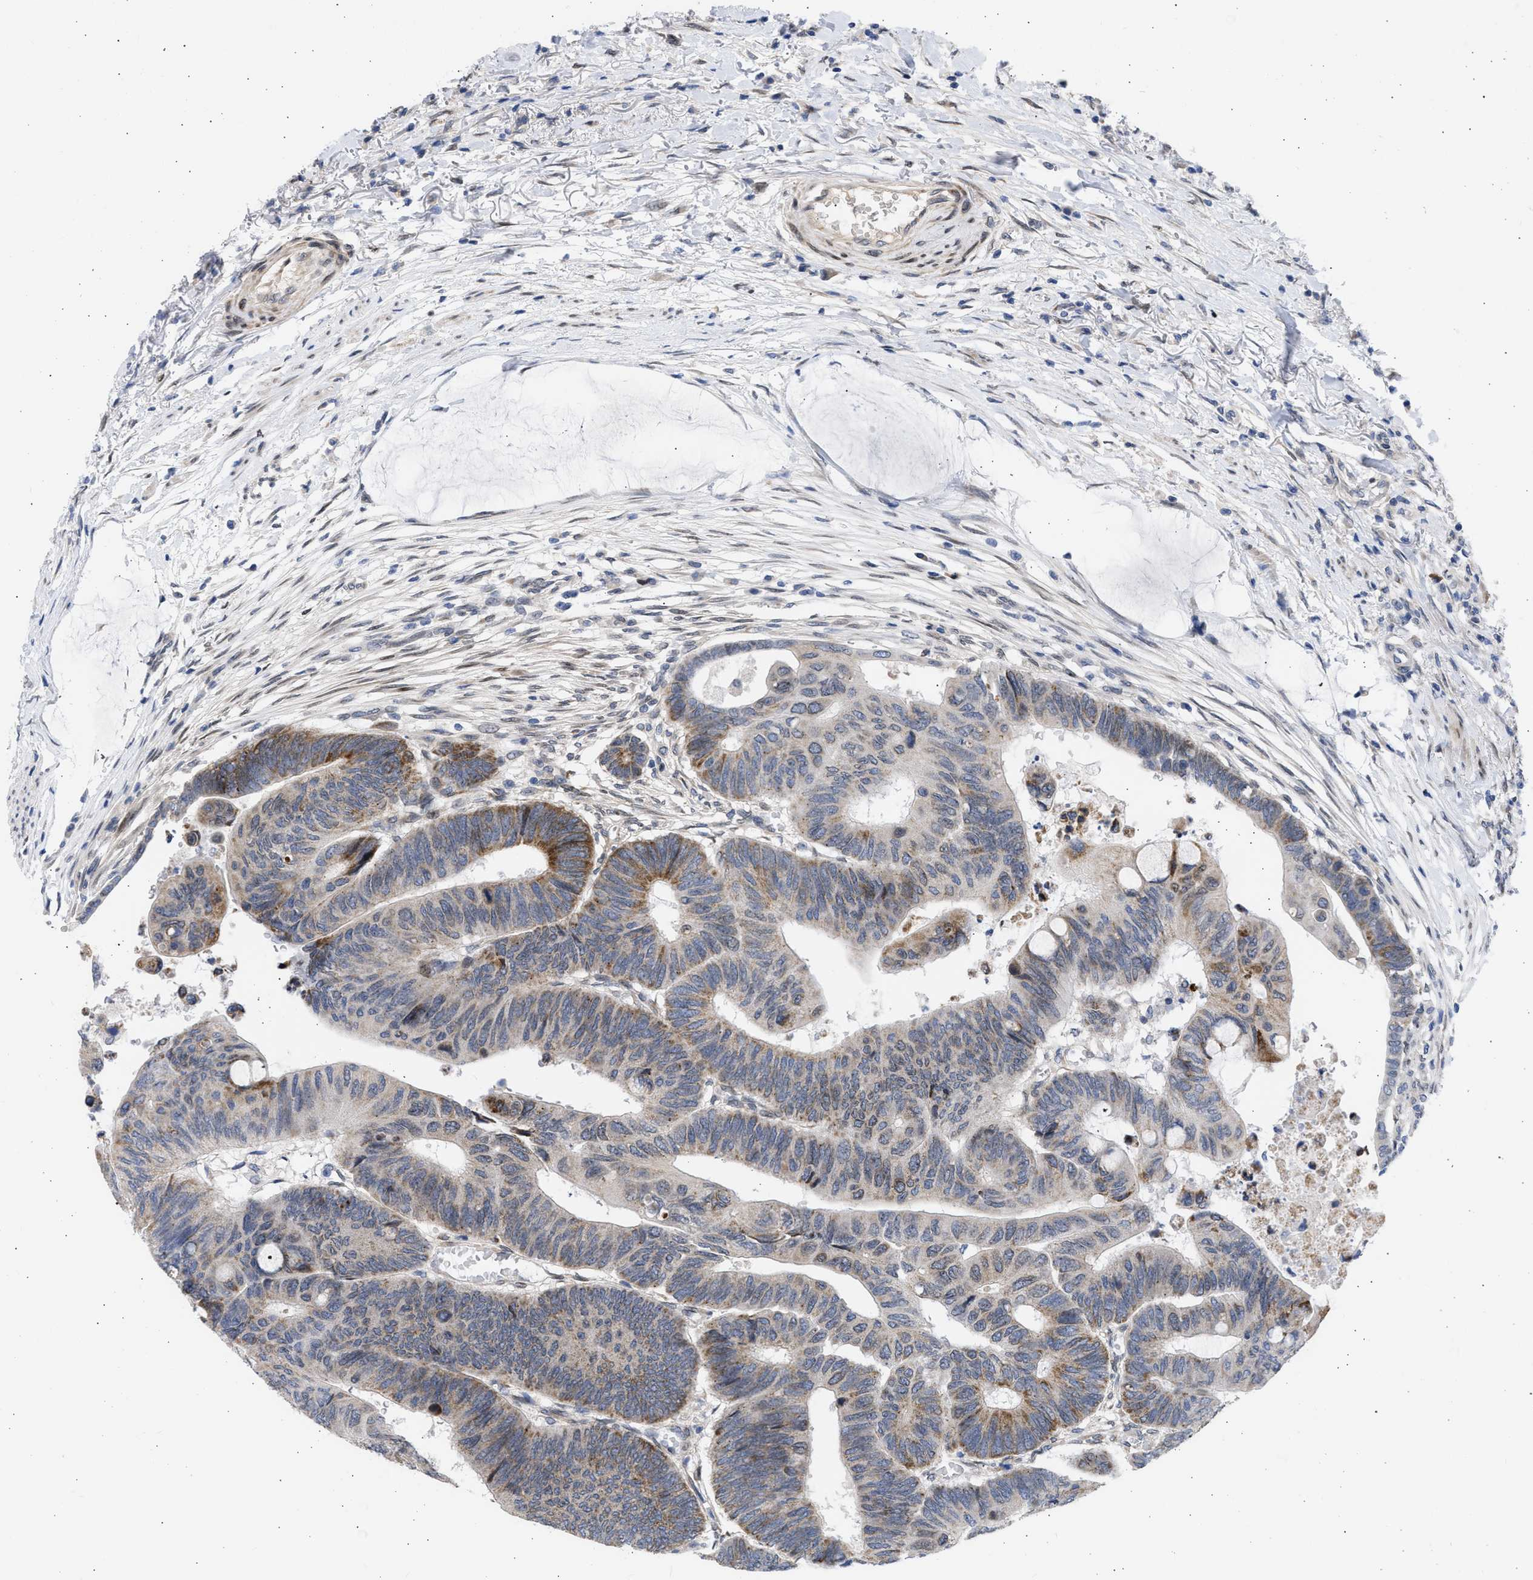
{"staining": {"intensity": "moderate", "quantity": "<25%", "location": "cytoplasmic/membranous"}, "tissue": "colorectal cancer", "cell_type": "Tumor cells", "image_type": "cancer", "snomed": [{"axis": "morphology", "description": "Normal tissue, NOS"}, {"axis": "morphology", "description": "Adenocarcinoma, NOS"}, {"axis": "topography", "description": "Rectum"}, {"axis": "topography", "description": "Peripheral nerve tissue"}], "caption": "Human colorectal adenocarcinoma stained with a protein marker shows moderate staining in tumor cells.", "gene": "NUP35", "patient": {"sex": "male", "age": 92}}